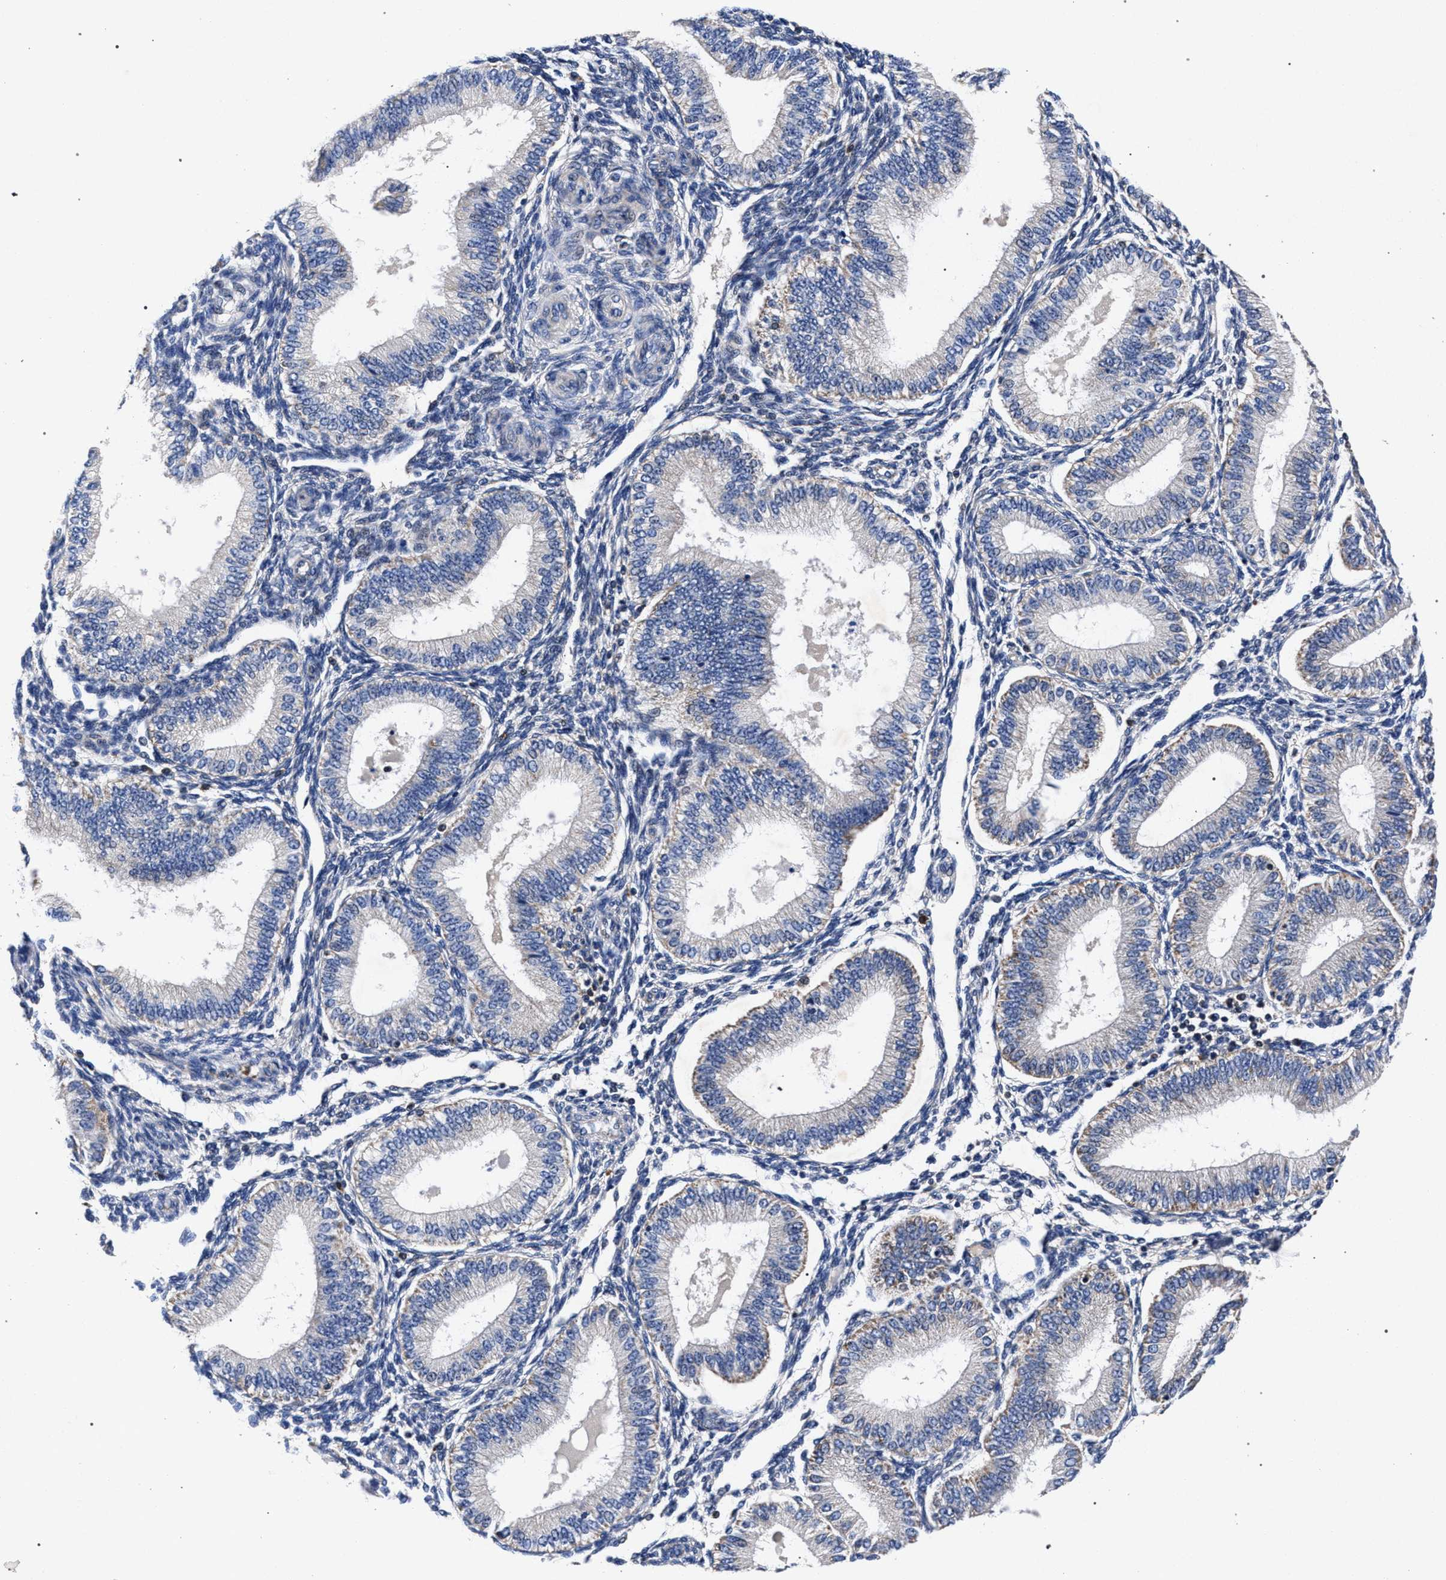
{"staining": {"intensity": "negative", "quantity": "none", "location": "none"}, "tissue": "endometrium", "cell_type": "Cells in endometrial stroma", "image_type": "normal", "snomed": [{"axis": "morphology", "description": "Normal tissue, NOS"}, {"axis": "topography", "description": "Endometrium"}], "caption": "The immunohistochemistry photomicrograph has no significant positivity in cells in endometrial stroma of endometrium. The staining is performed using DAB brown chromogen with nuclei counter-stained in using hematoxylin.", "gene": "HSD17B14", "patient": {"sex": "female", "age": 39}}